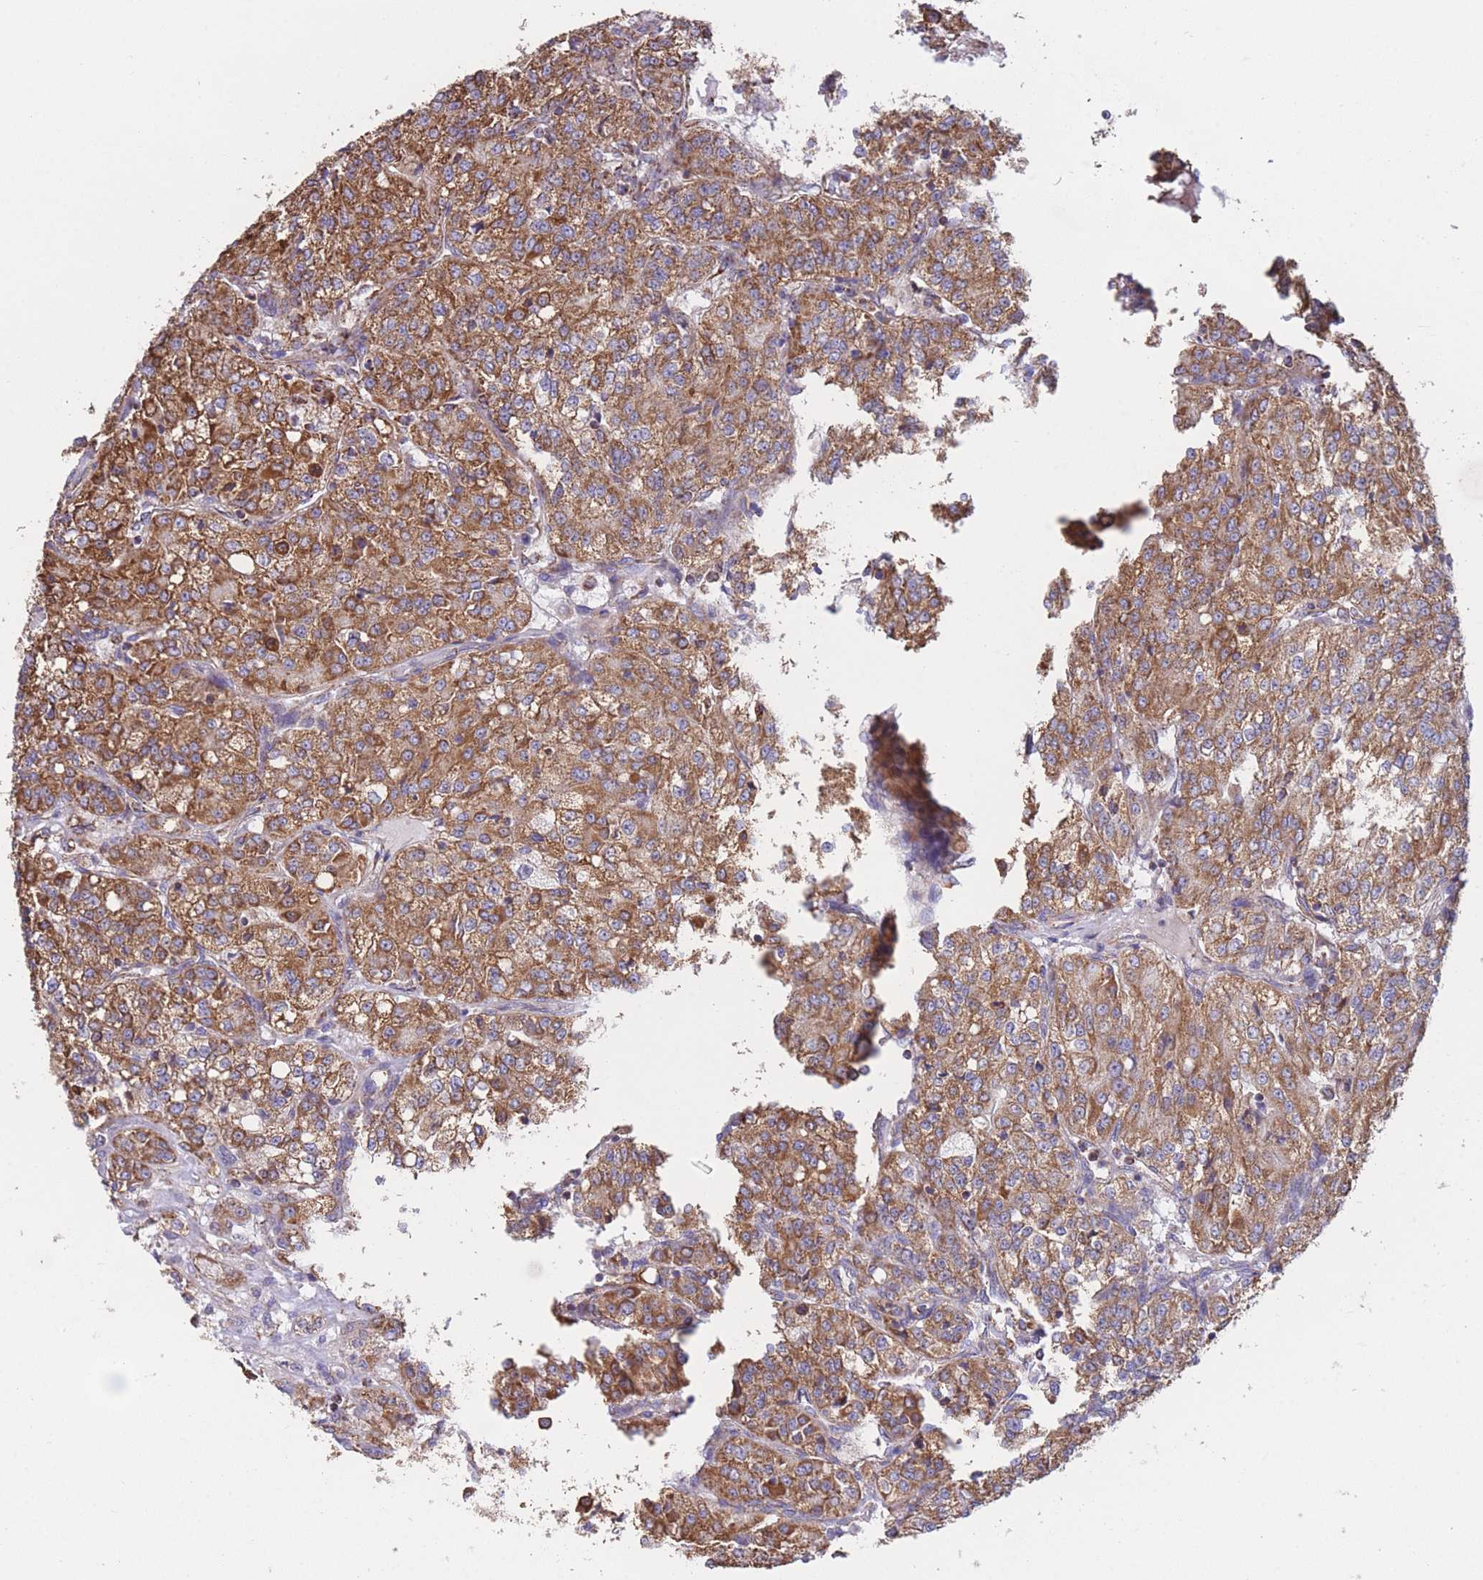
{"staining": {"intensity": "moderate", "quantity": ">75%", "location": "cytoplasmic/membranous"}, "tissue": "renal cancer", "cell_type": "Tumor cells", "image_type": "cancer", "snomed": [{"axis": "morphology", "description": "Adenocarcinoma, NOS"}, {"axis": "topography", "description": "Kidney"}], "caption": "Immunohistochemical staining of human renal adenocarcinoma reveals moderate cytoplasmic/membranous protein expression in approximately >75% of tumor cells.", "gene": "FKBP8", "patient": {"sex": "female", "age": 63}}